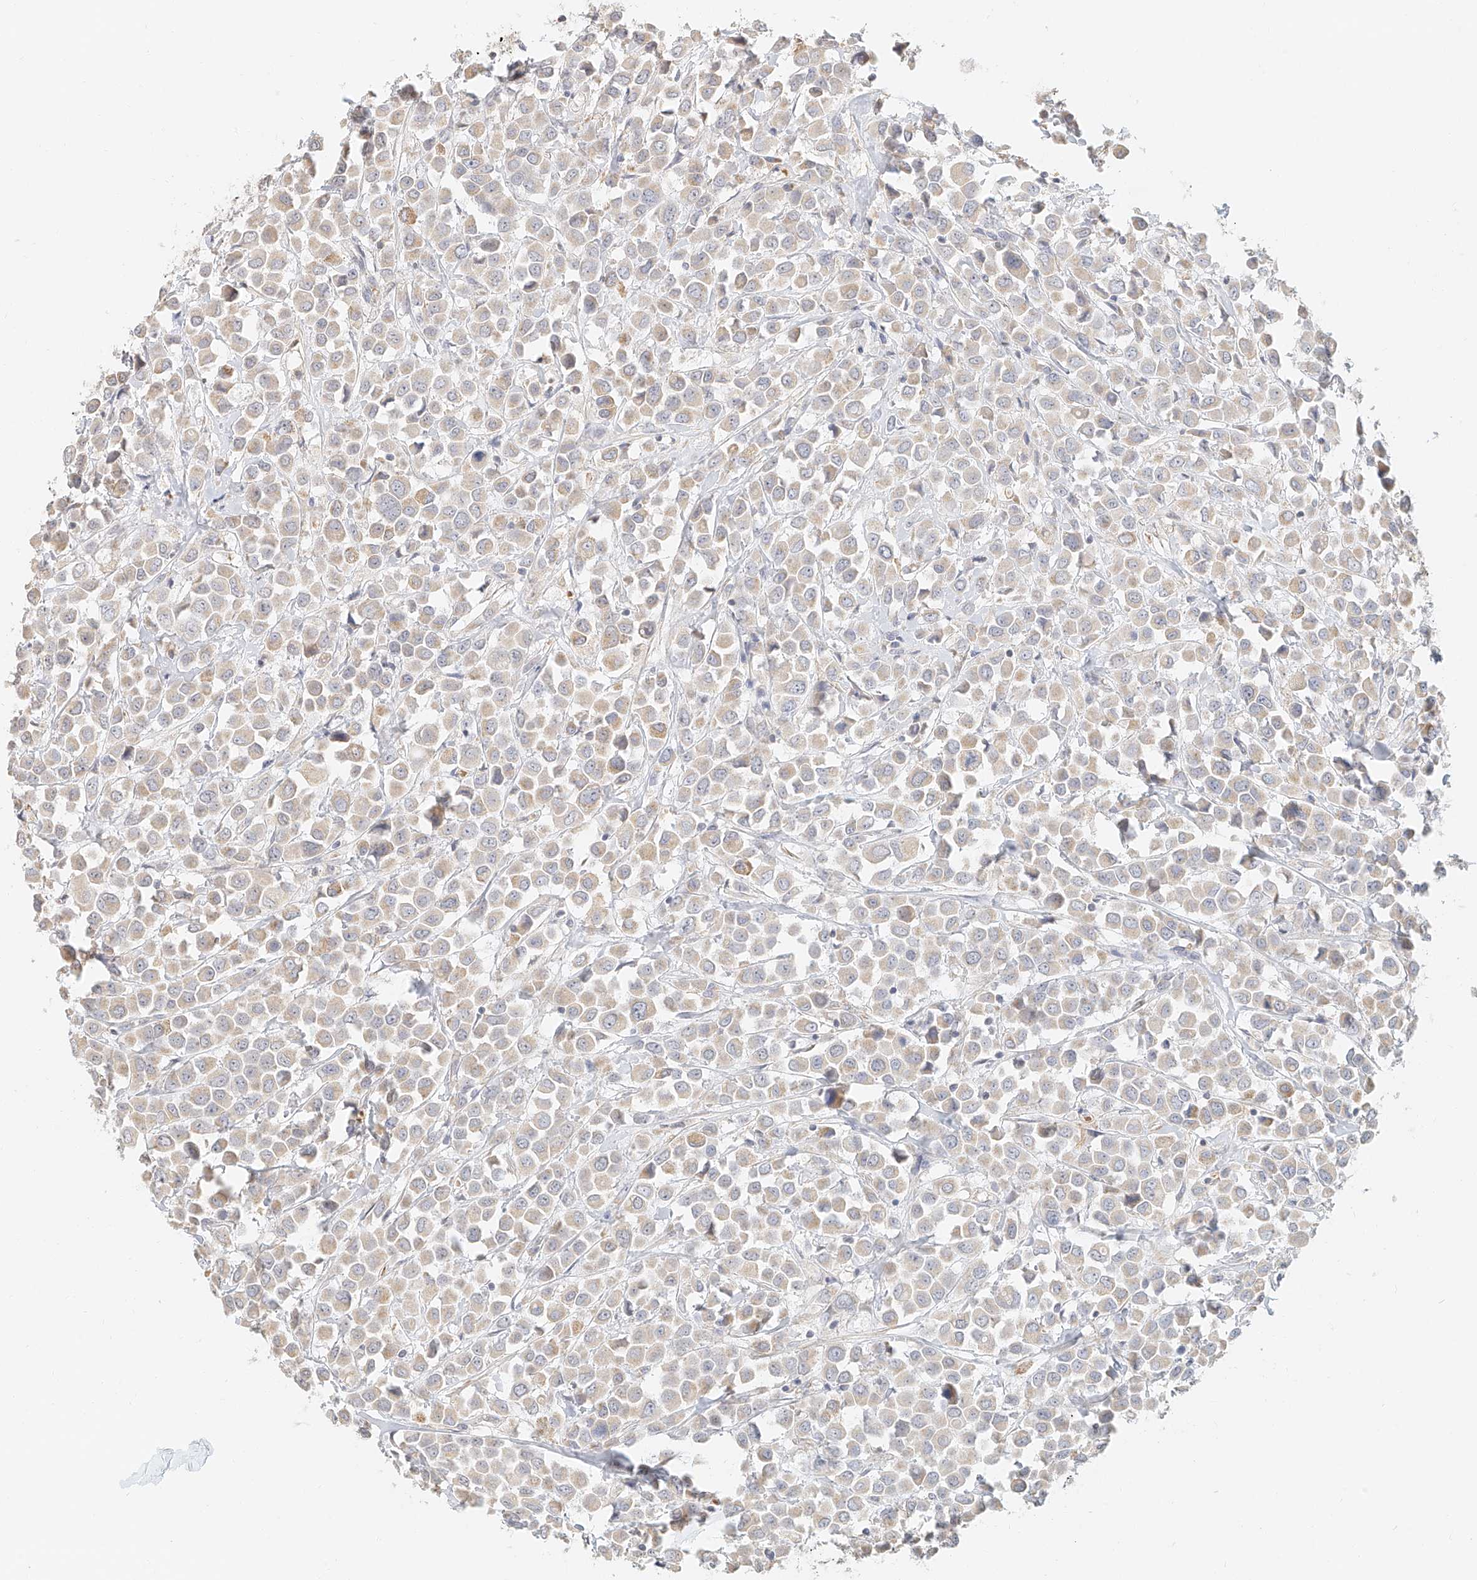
{"staining": {"intensity": "negative", "quantity": "none", "location": "none"}, "tissue": "breast cancer", "cell_type": "Tumor cells", "image_type": "cancer", "snomed": [{"axis": "morphology", "description": "Duct carcinoma"}, {"axis": "topography", "description": "Breast"}], "caption": "Immunohistochemistry (IHC) micrograph of neoplastic tissue: breast cancer (invasive ductal carcinoma) stained with DAB reveals no significant protein staining in tumor cells.", "gene": "CXorf58", "patient": {"sex": "female", "age": 61}}